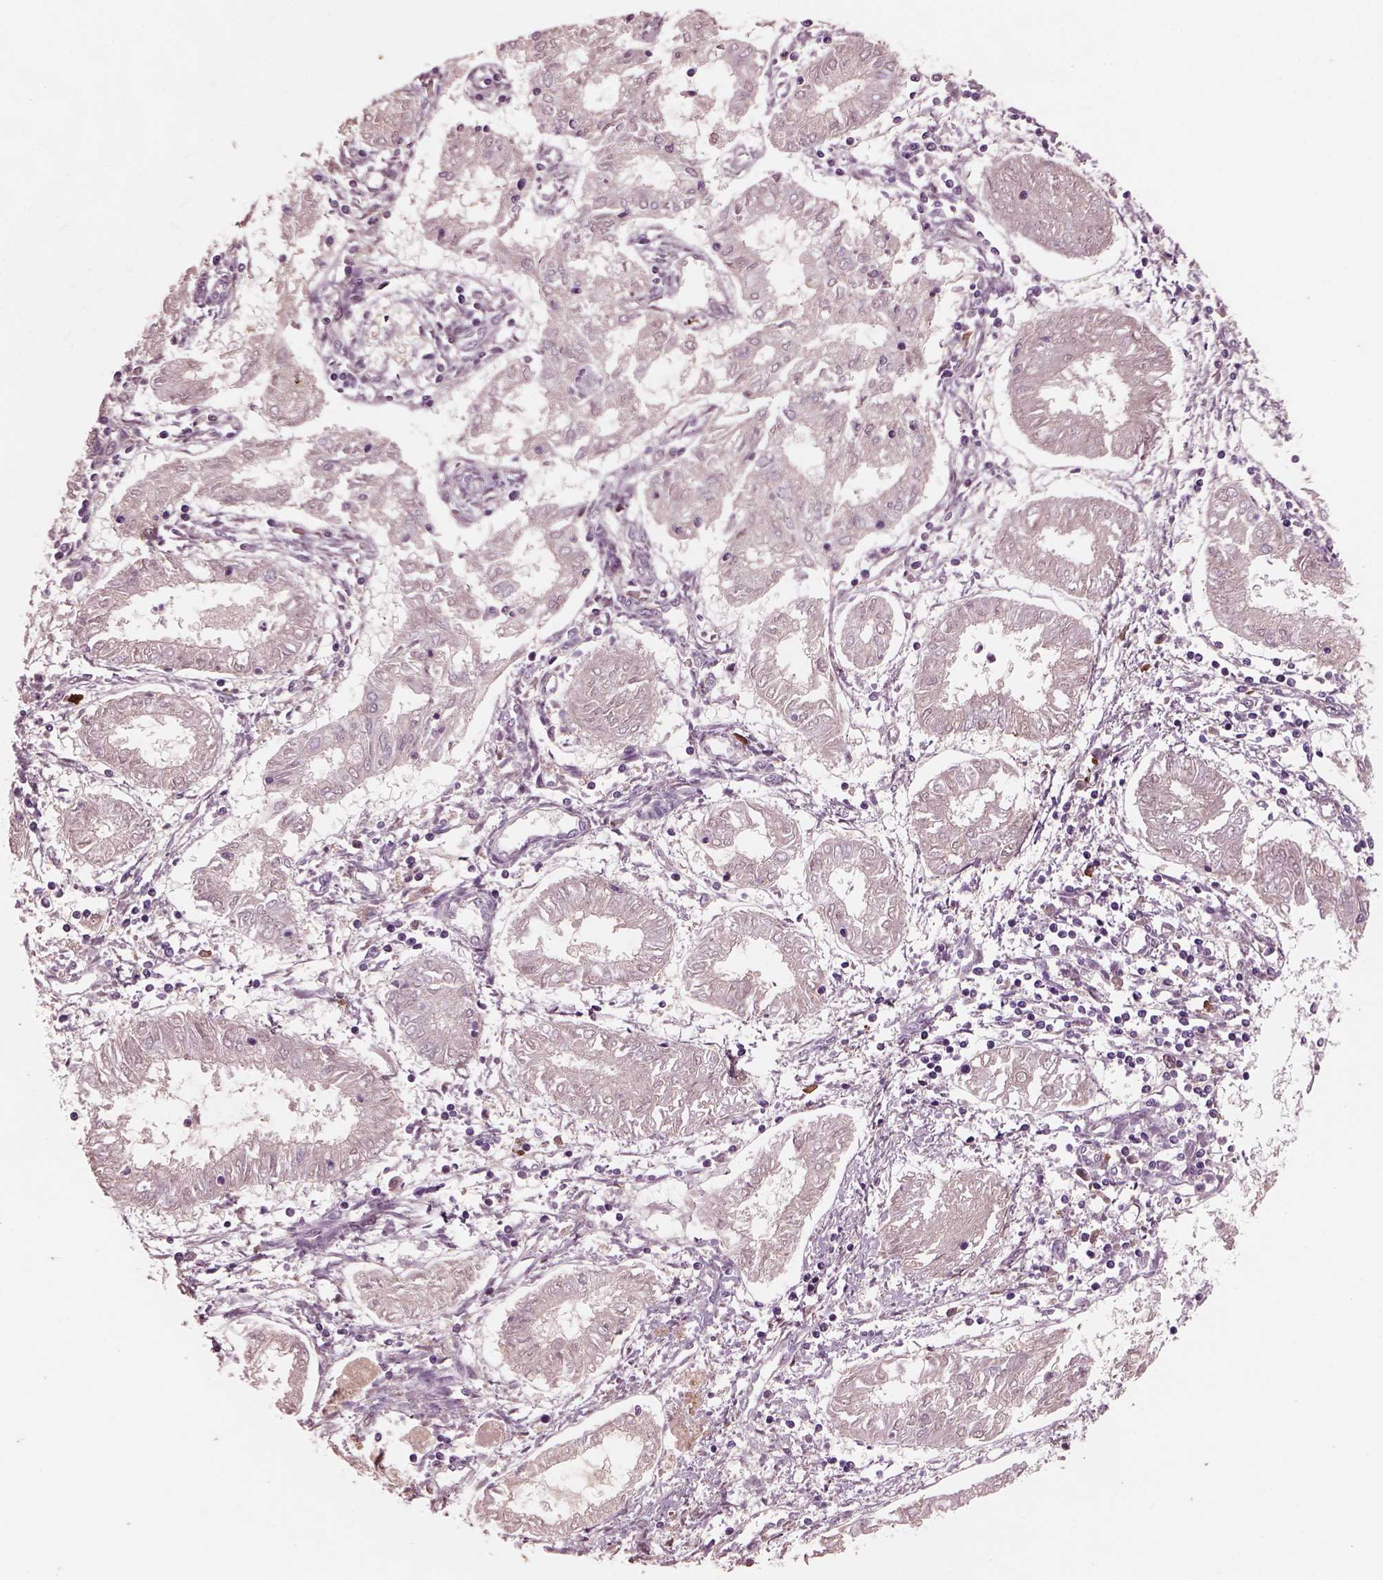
{"staining": {"intensity": "negative", "quantity": "none", "location": "none"}, "tissue": "endometrial cancer", "cell_type": "Tumor cells", "image_type": "cancer", "snomed": [{"axis": "morphology", "description": "Adenocarcinoma, NOS"}, {"axis": "topography", "description": "Endometrium"}], "caption": "Immunohistochemical staining of endometrial cancer (adenocarcinoma) displays no significant positivity in tumor cells.", "gene": "PTX4", "patient": {"sex": "female", "age": 68}}